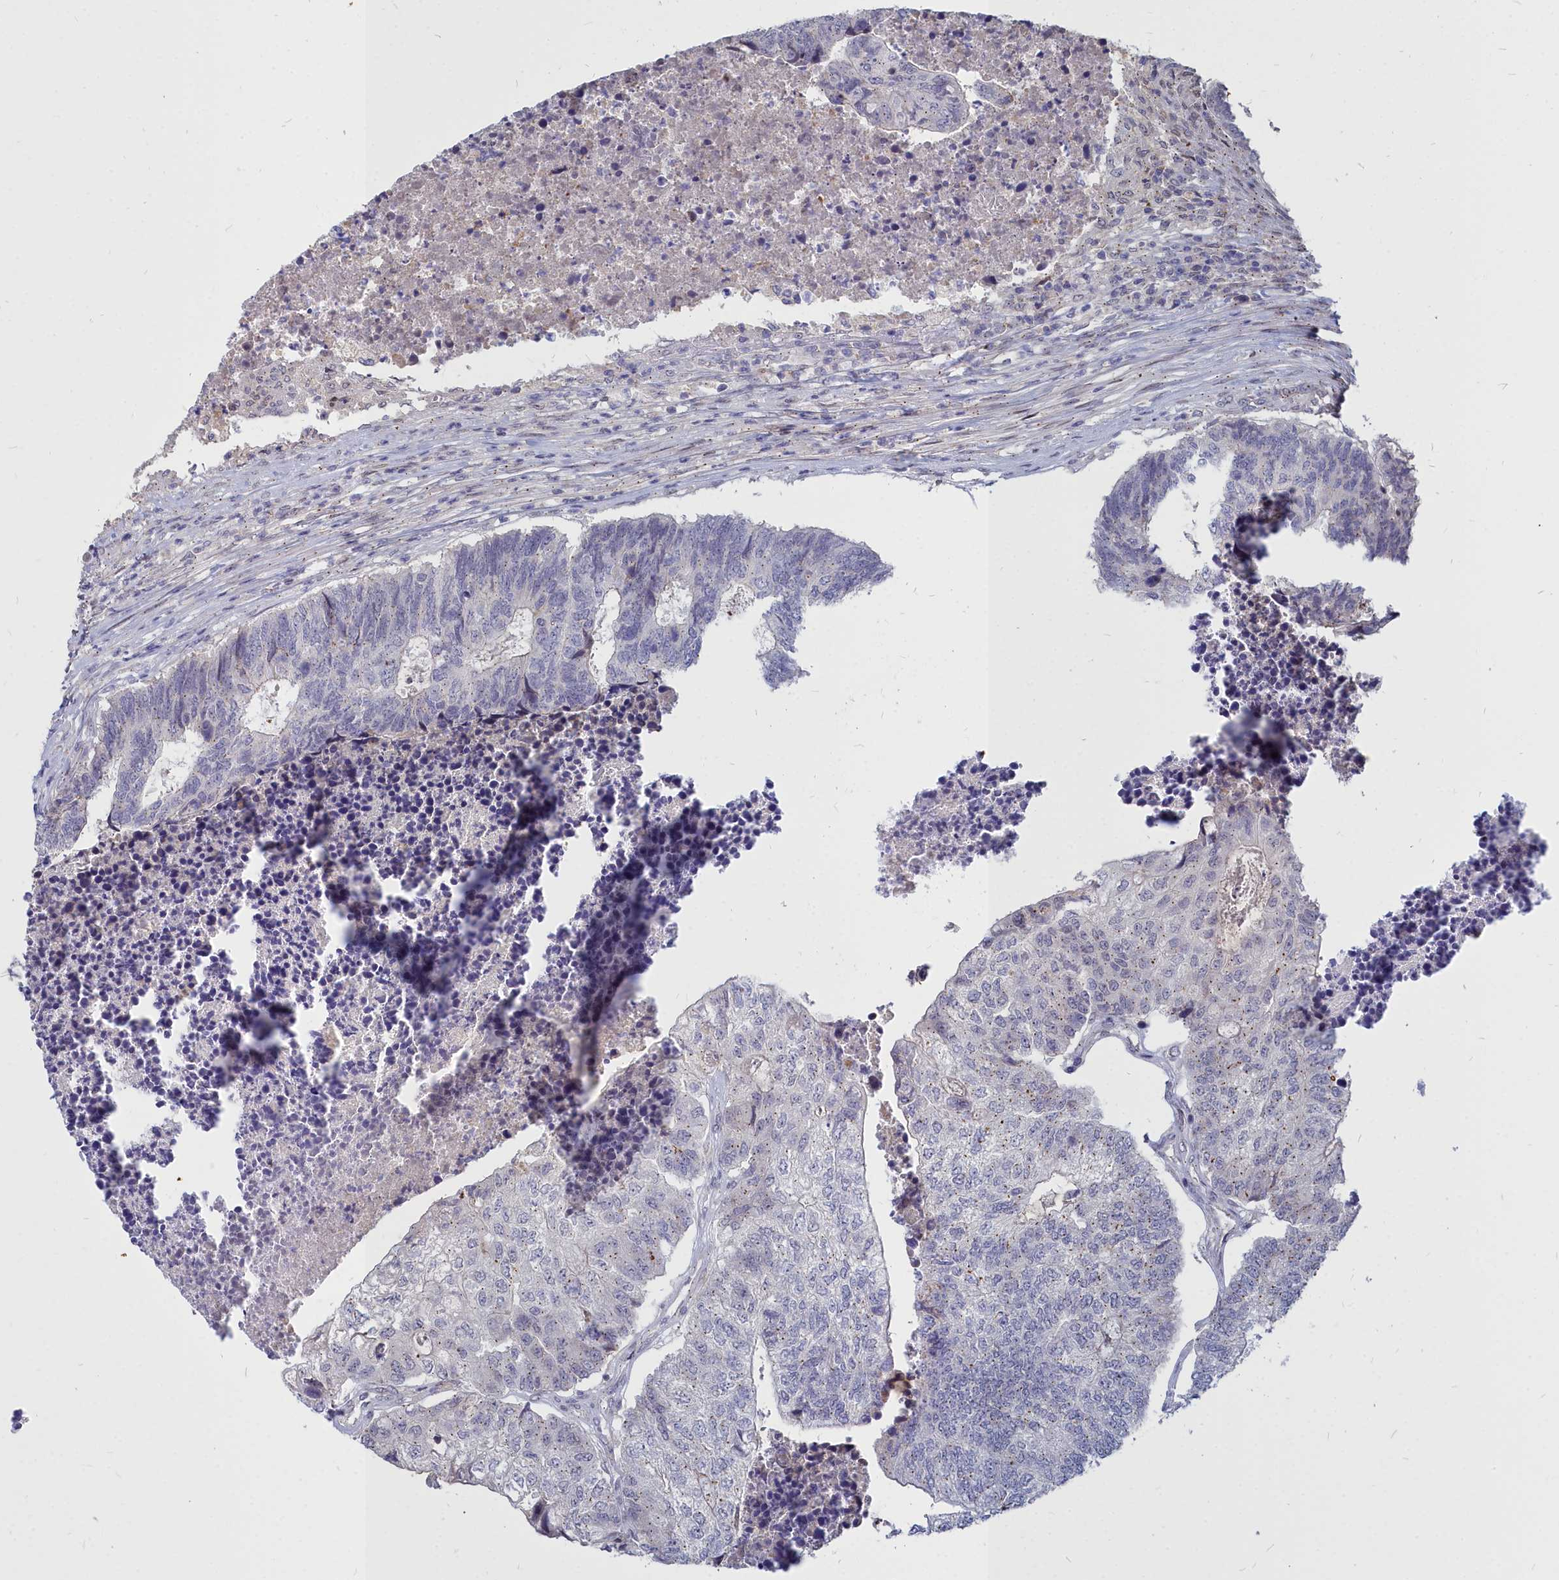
{"staining": {"intensity": "negative", "quantity": "none", "location": "none"}, "tissue": "colorectal cancer", "cell_type": "Tumor cells", "image_type": "cancer", "snomed": [{"axis": "morphology", "description": "Adenocarcinoma, NOS"}, {"axis": "topography", "description": "Colon"}], "caption": "This is a histopathology image of IHC staining of colorectal cancer (adenocarcinoma), which shows no staining in tumor cells.", "gene": "NOXA1", "patient": {"sex": "female", "age": 67}}